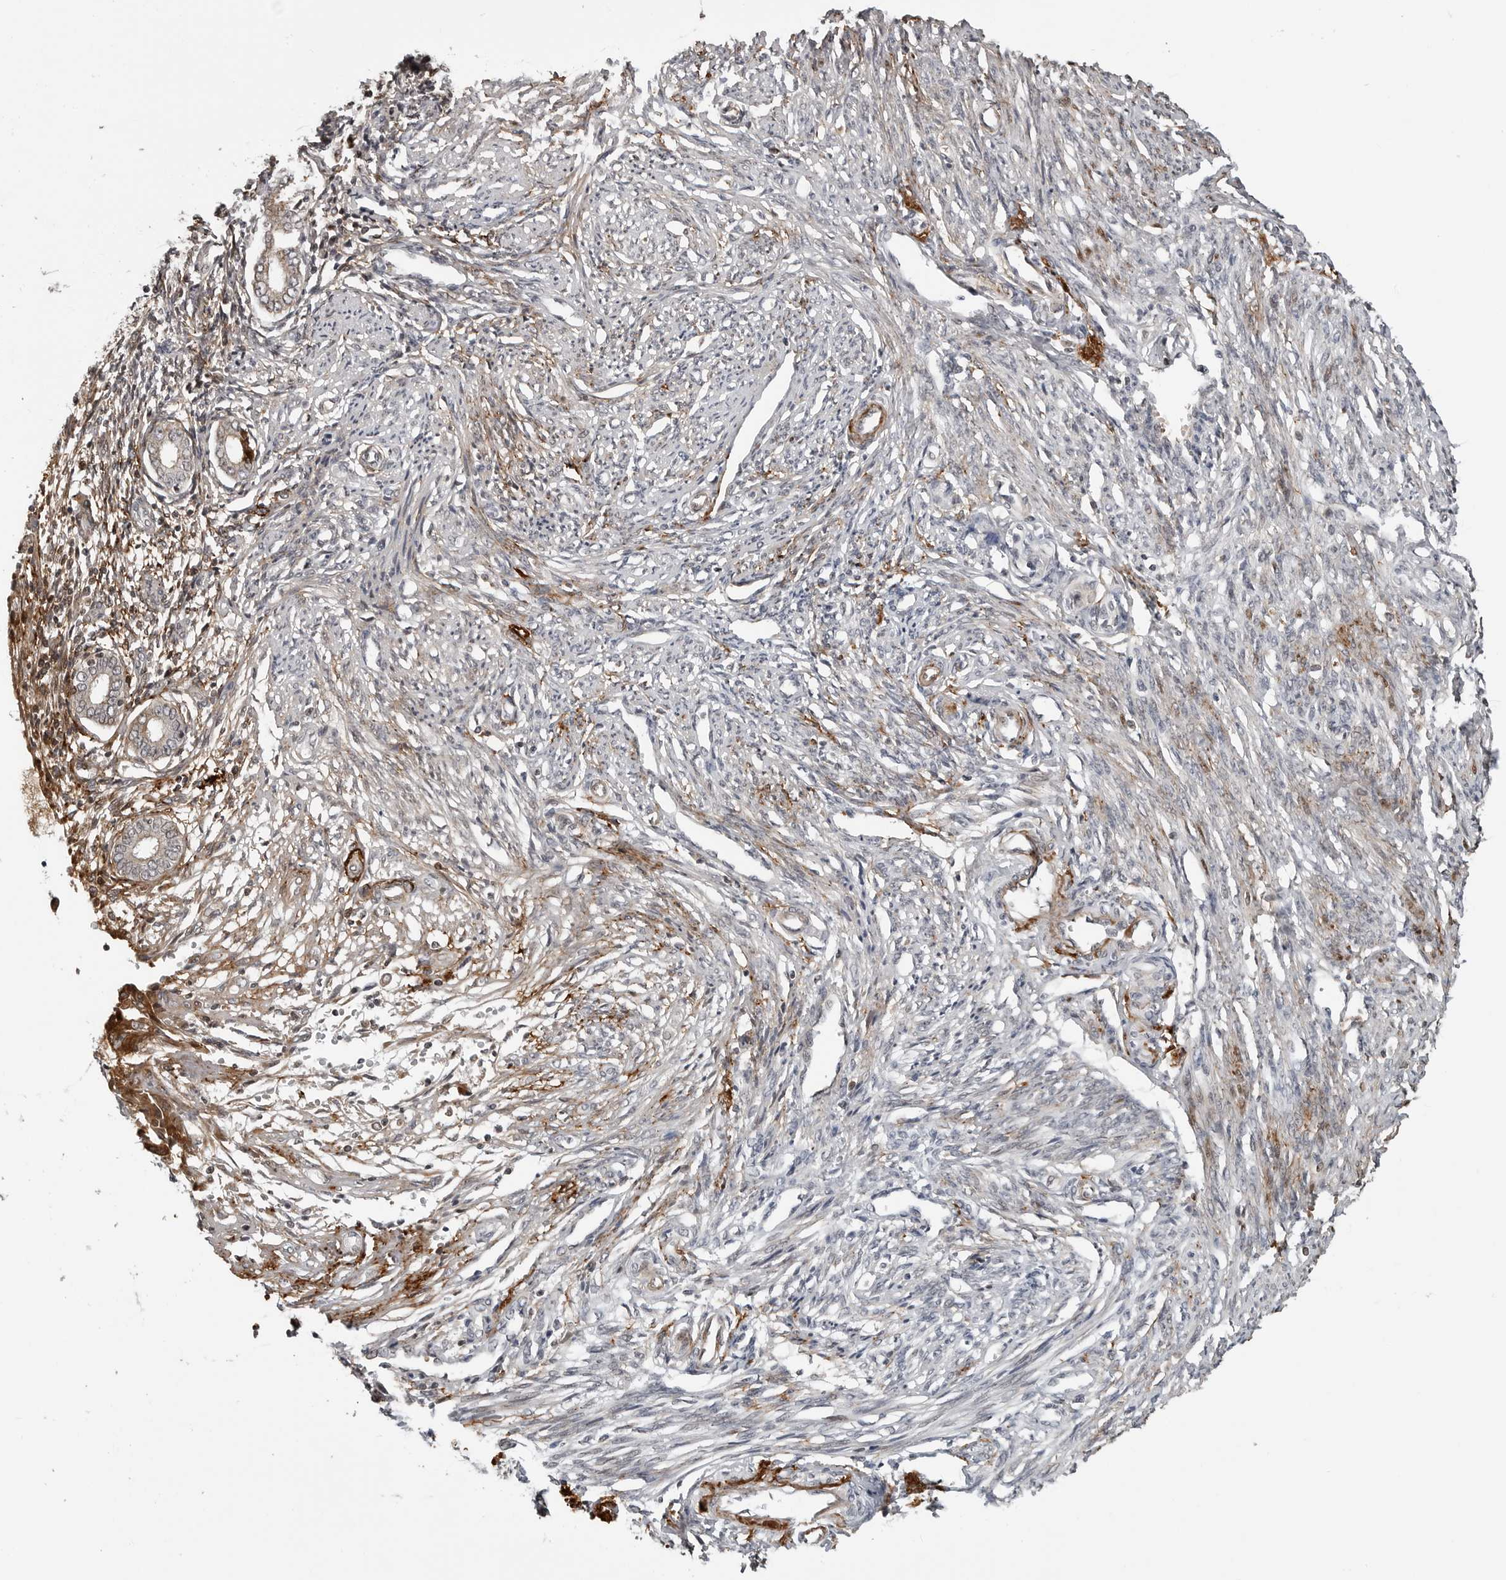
{"staining": {"intensity": "negative", "quantity": "none", "location": "none"}, "tissue": "endometrium", "cell_type": "Cells in endometrial stroma", "image_type": "normal", "snomed": [{"axis": "morphology", "description": "Normal tissue, NOS"}, {"axis": "topography", "description": "Endometrium"}], "caption": "A micrograph of endometrium stained for a protein reveals no brown staining in cells in endometrial stroma. (DAB IHC, high magnification).", "gene": "CXCR5", "patient": {"sex": "female", "age": 56}}